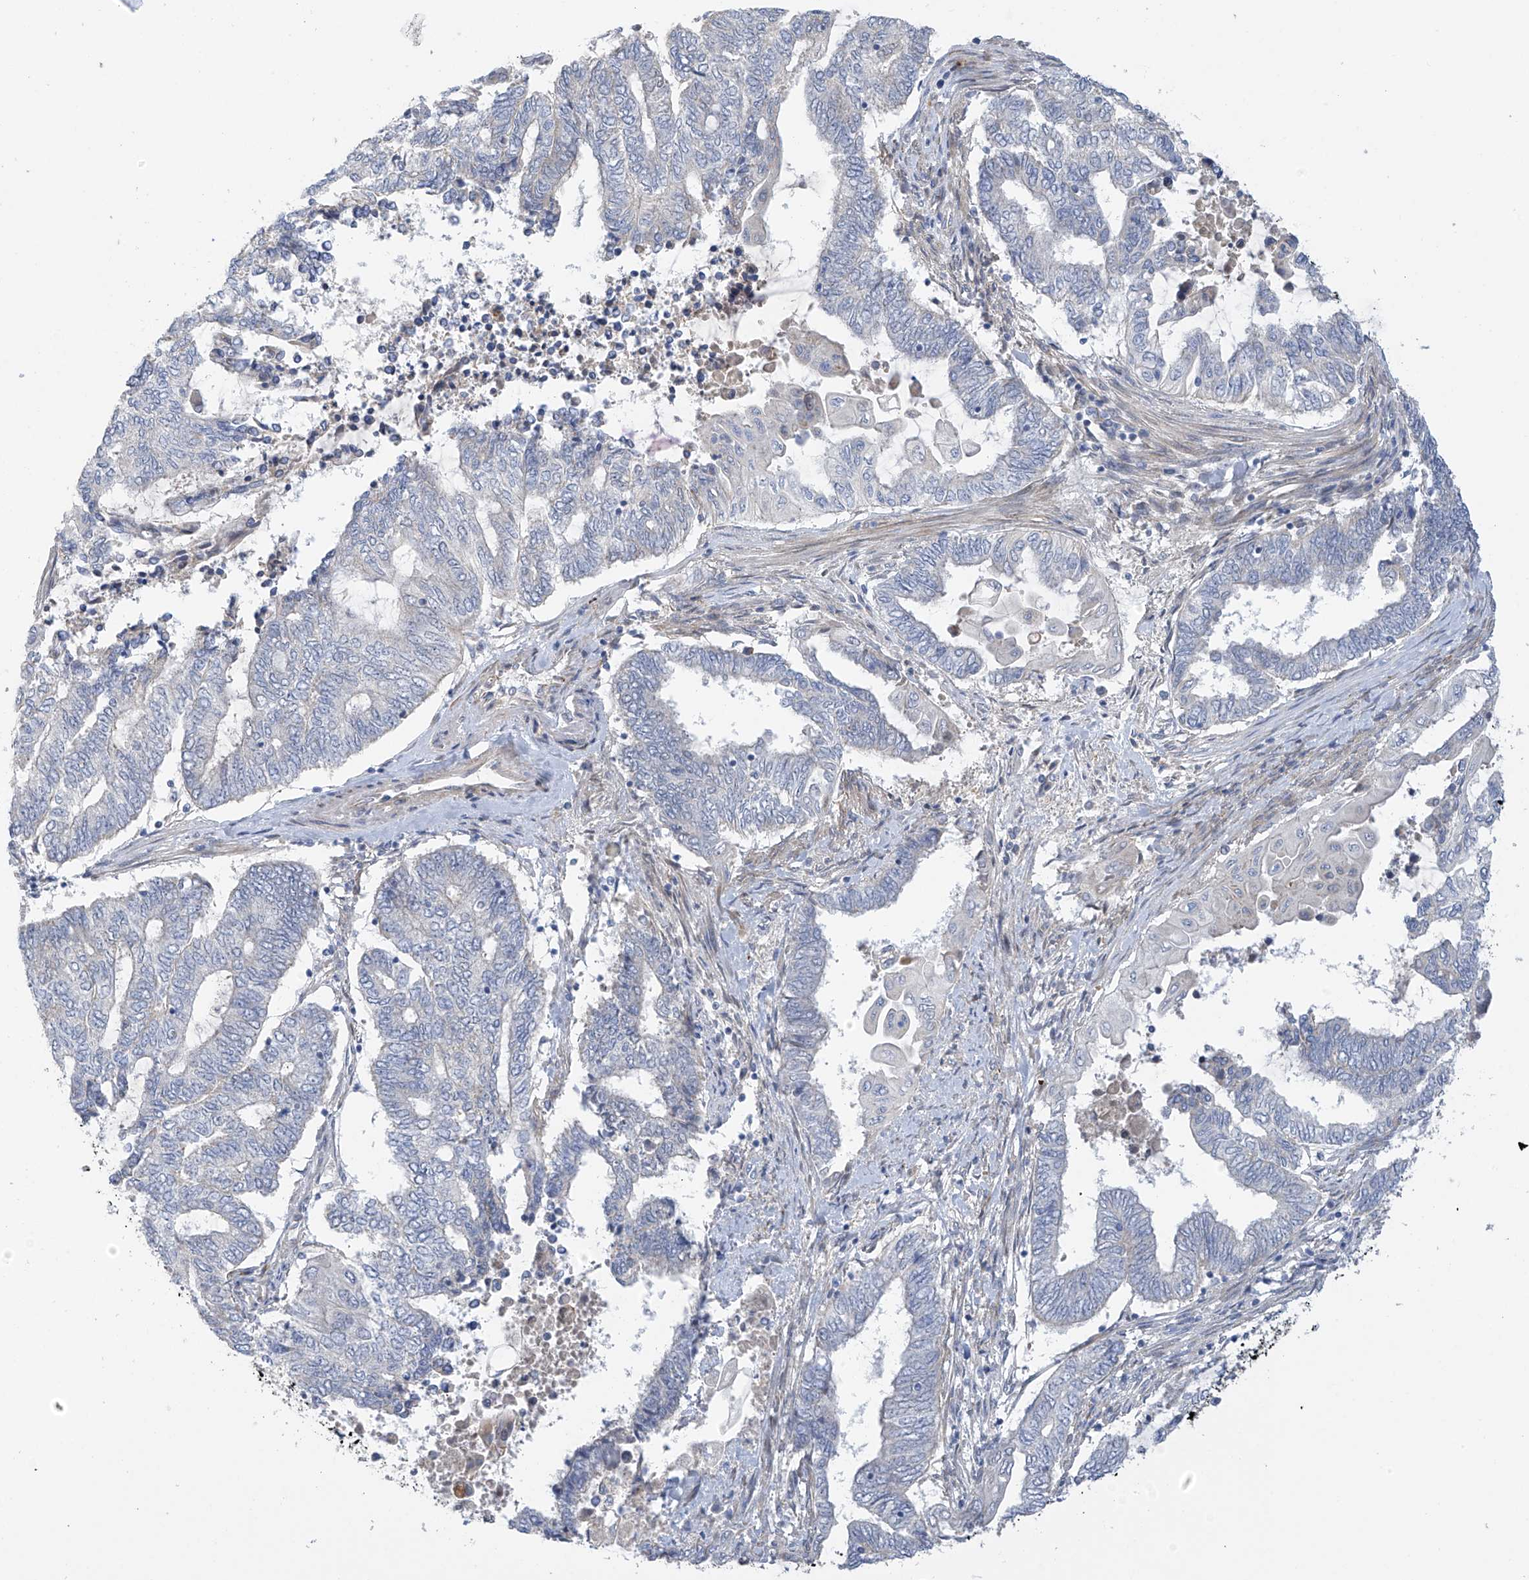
{"staining": {"intensity": "negative", "quantity": "none", "location": "none"}, "tissue": "endometrial cancer", "cell_type": "Tumor cells", "image_type": "cancer", "snomed": [{"axis": "morphology", "description": "Adenocarcinoma, NOS"}, {"axis": "topography", "description": "Uterus"}, {"axis": "topography", "description": "Endometrium"}], "caption": "Human endometrial cancer stained for a protein using immunohistochemistry (IHC) shows no expression in tumor cells.", "gene": "ZNF641", "patient": {"sex": "female", "age": 70}}